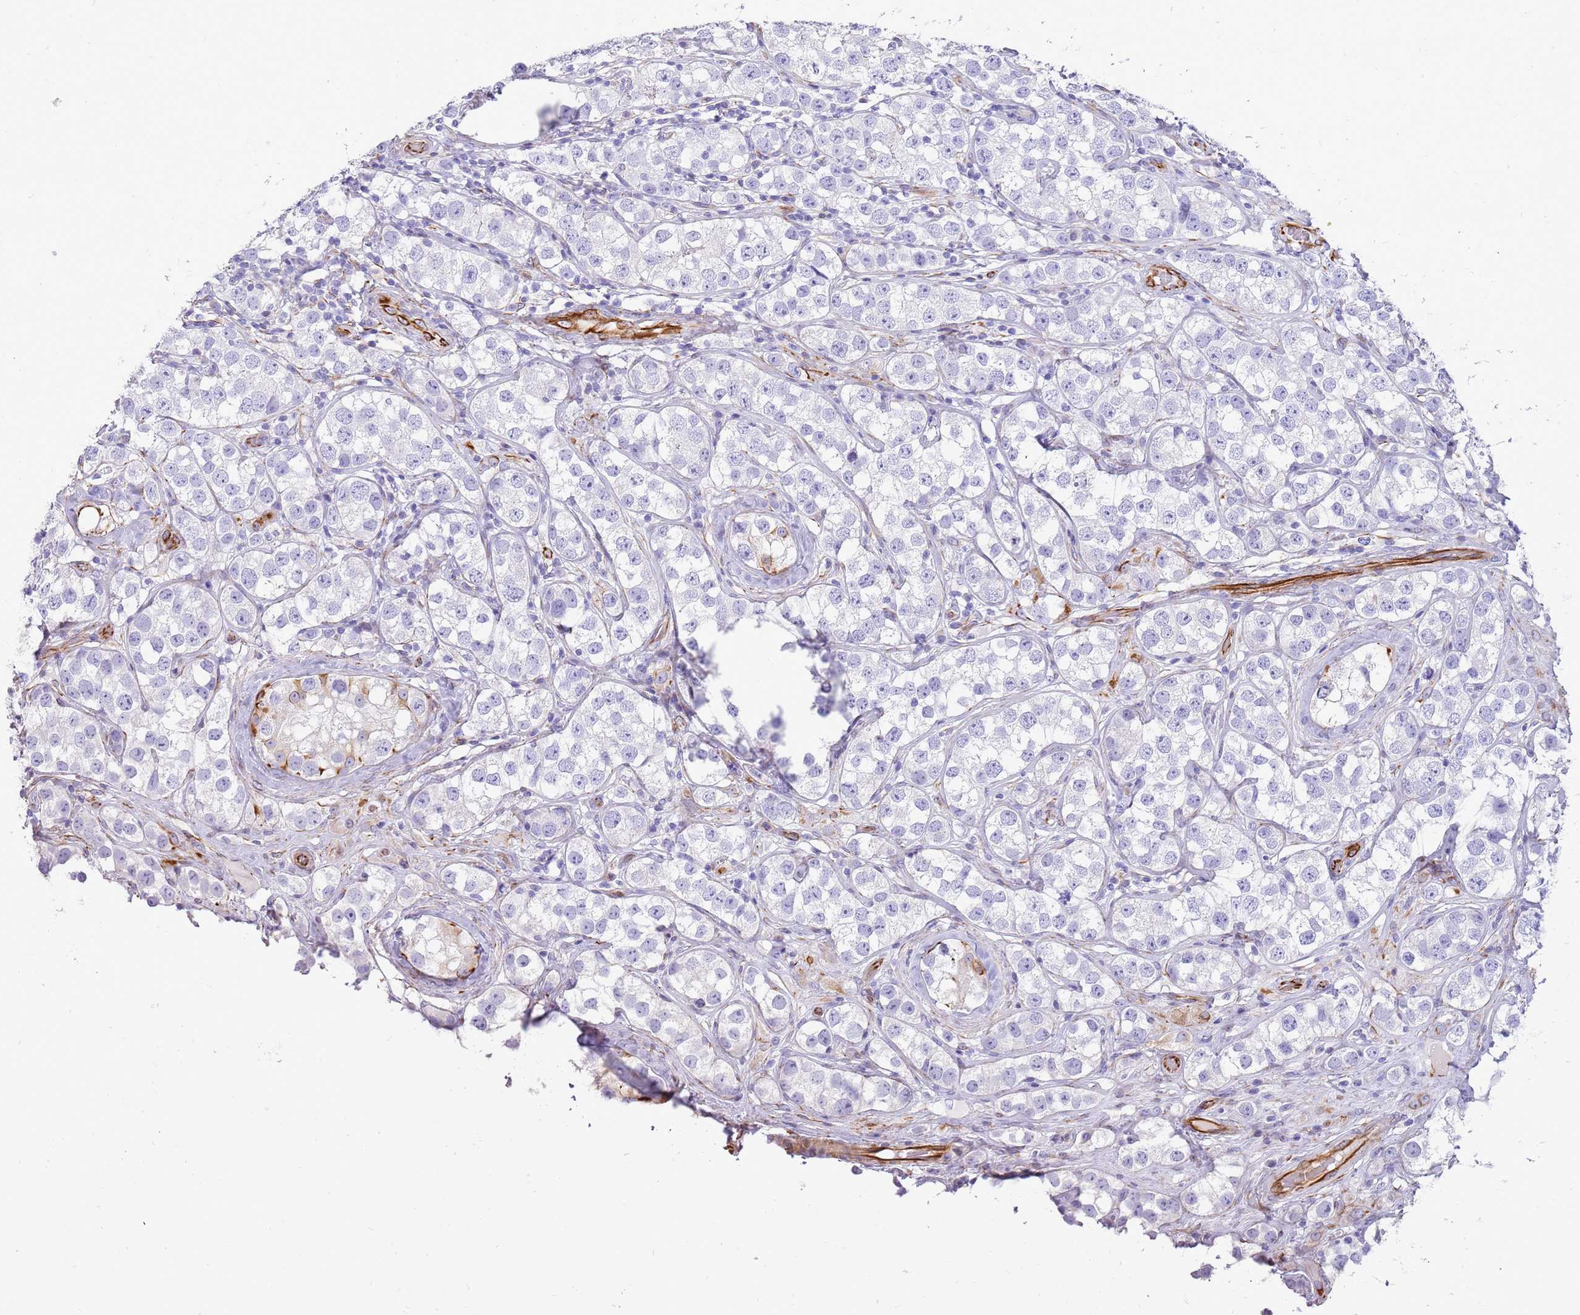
{"staining": {"intensity": "negative", "quantity": "none", "location": "none"}, "tissue": "testis cancer", "cell_type": "Tumor cells", "image_type": "cancer", "snomed": [{"axis": "morphology", "description": "Seminoma, NOS"}, {"axis": "topography", "description": "Testis"}], "caption": "A high-resolution micrograph shows immunohistochemistry (IHC) staining of testis cancer, which exhibits no significant staining in tumor cells.", "gene": "ZDHHC1", "patient": {"sex": "male", "age": 28}}